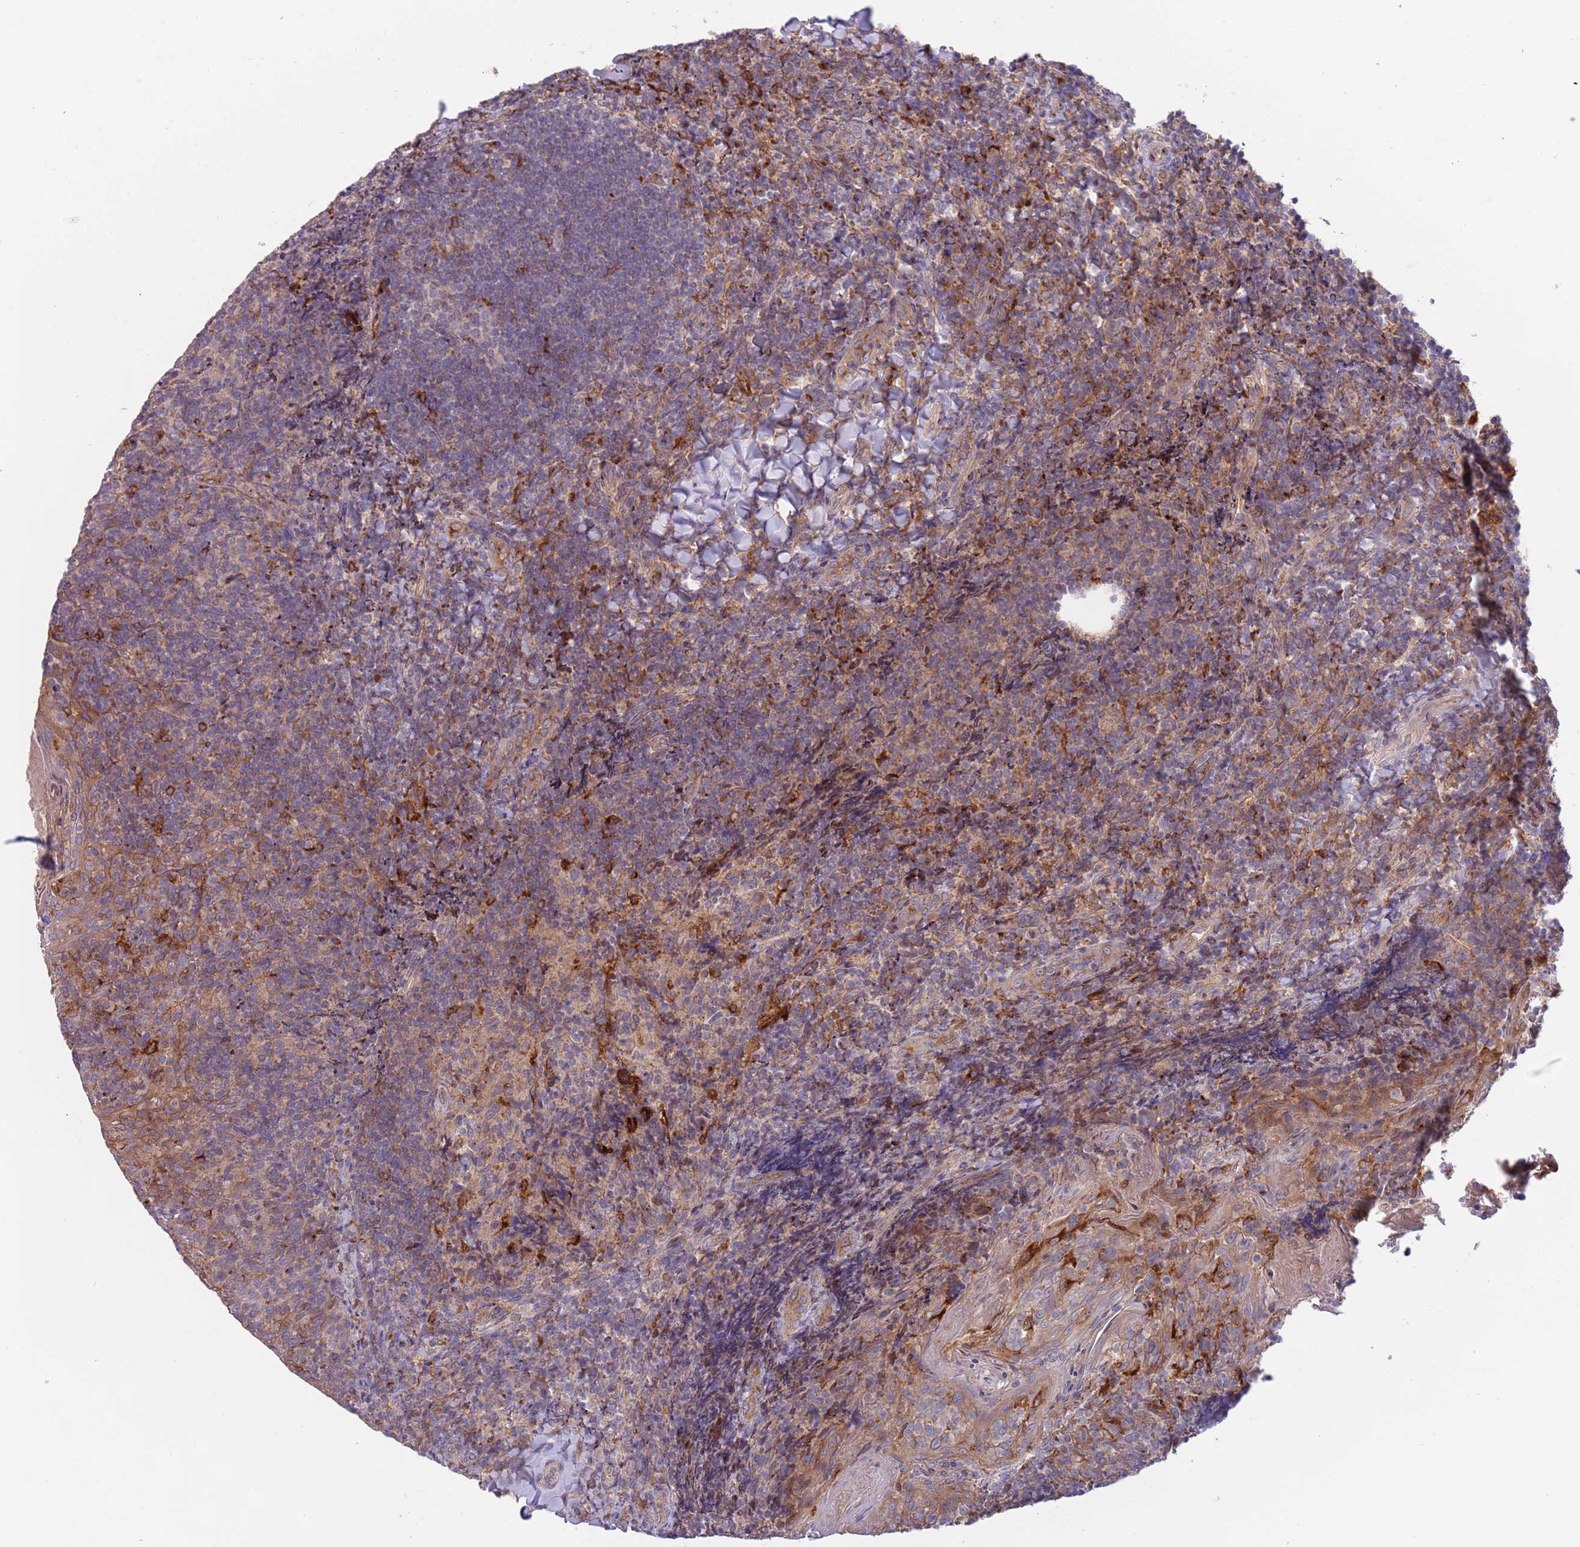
{"staining": {"intensity": "moderate", "quantity": "<25%", "location": "cytoplasmic/membranous"}, "tissue": "tonsil", "cell_type": "Germinal center cells", "image_type": "normal", "snomed": [{"axis": "morphology", "description": "Normal tissue, NOS"}, {"axis": "topography", "description": "Tonsil"}], "caption": "Brown immunohistochemical staining in benign human tonsil displays moderate cytoplasmic/membranous staining in approximately <25% of germinal center cells.", "gene": "BTBD7", "patient": {"sex": "female", "age": 10}}